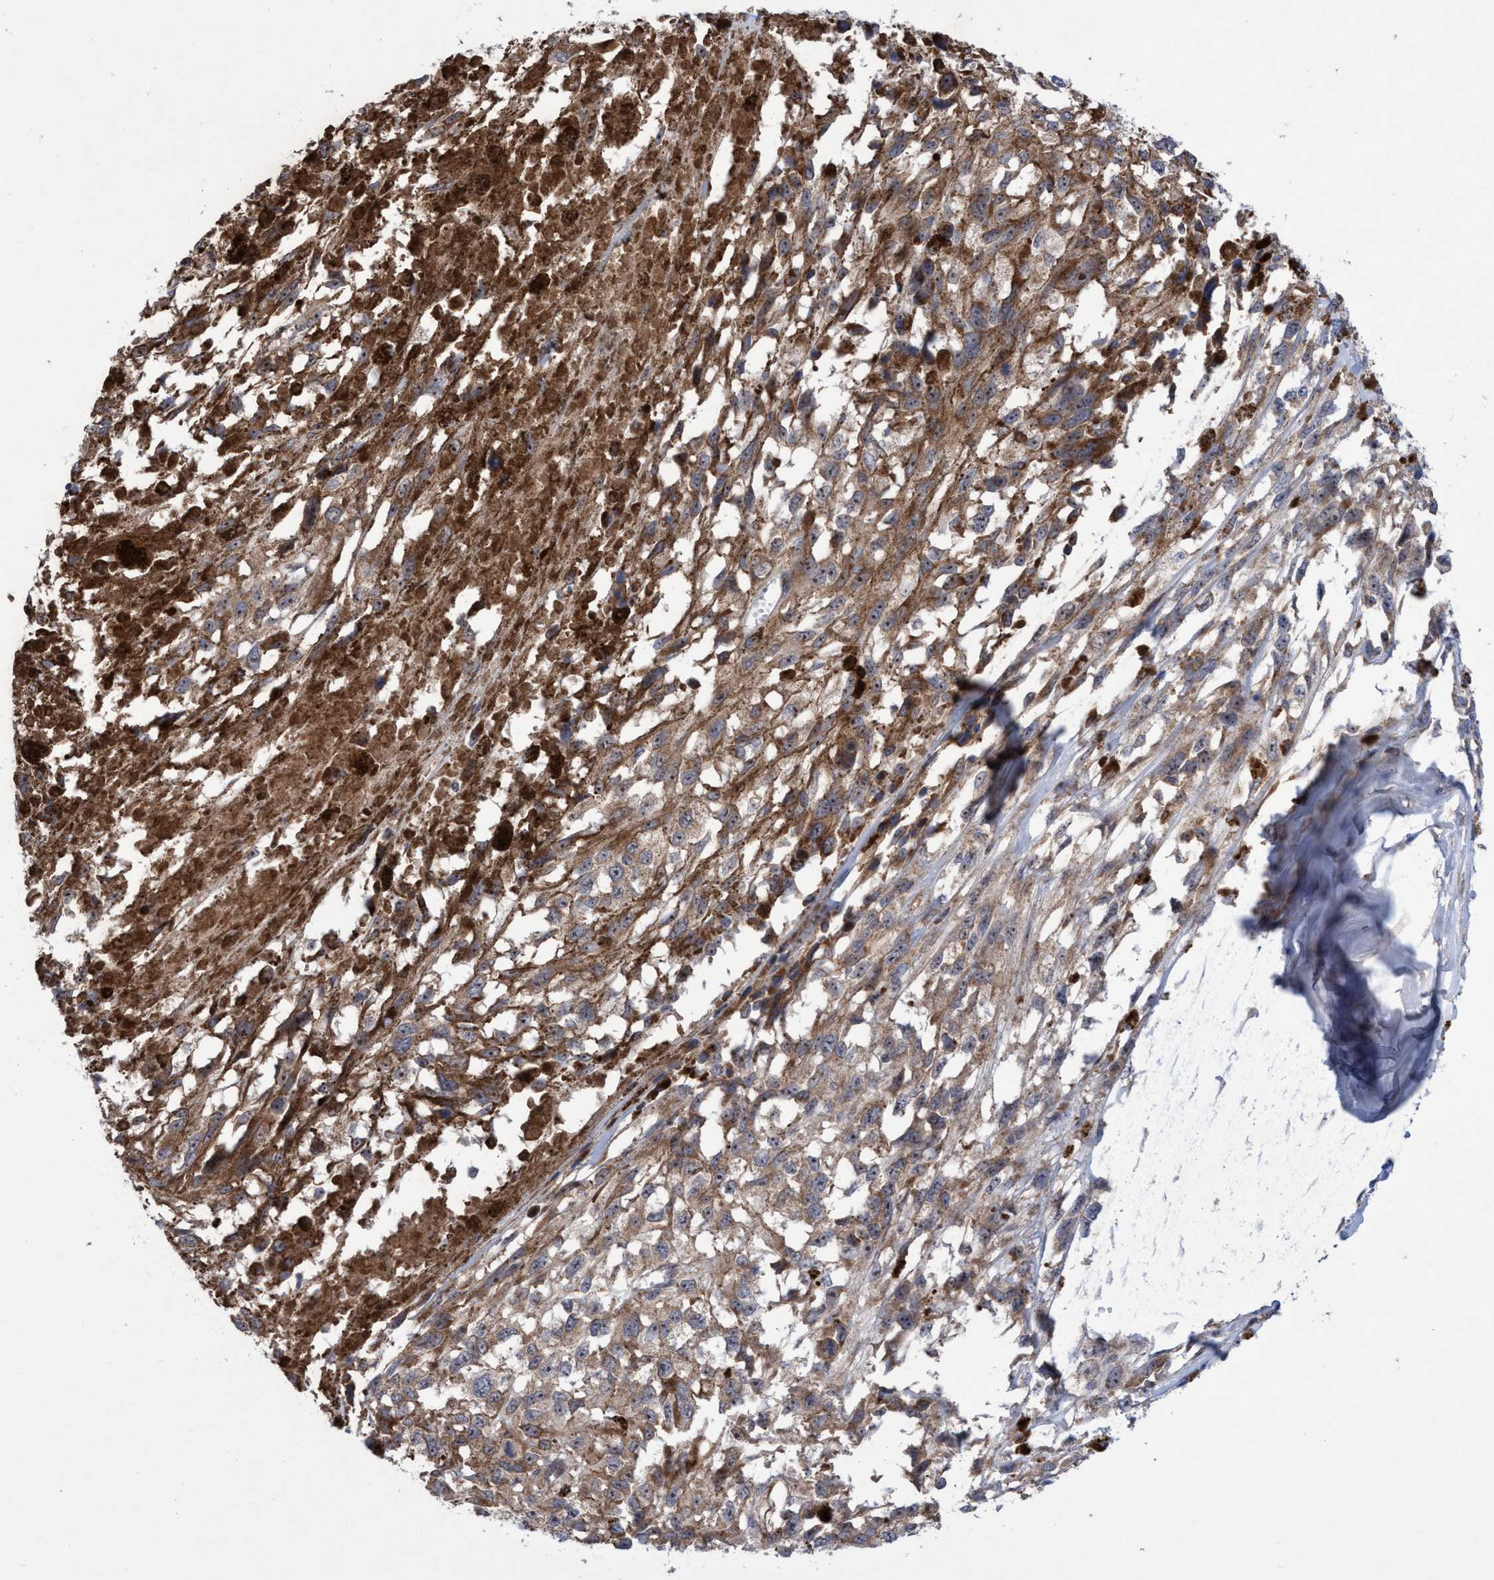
{"staining": {"intensity": "moderate", "quantity": ">75%", "location": "cytoplasmic/membranous,nuclear"}, "tissue": "melanoma", "cell_type": "Tumor cells", "image_type": "cancer", "snomed": [{"axis": "morphology", "description": "Malignant melanoma, Metastatic site"}, {"axis": "topography", "description": "Lymph node"}], "caption": "Melanoma was stained to show a protein in brown. There is medium levels of moderate cytoplasmic/membranous and nuclear expression in approximately >75% of tumor cells.", "gene": "P2RY14", "patient": {"sex": "male", "age": 59}}